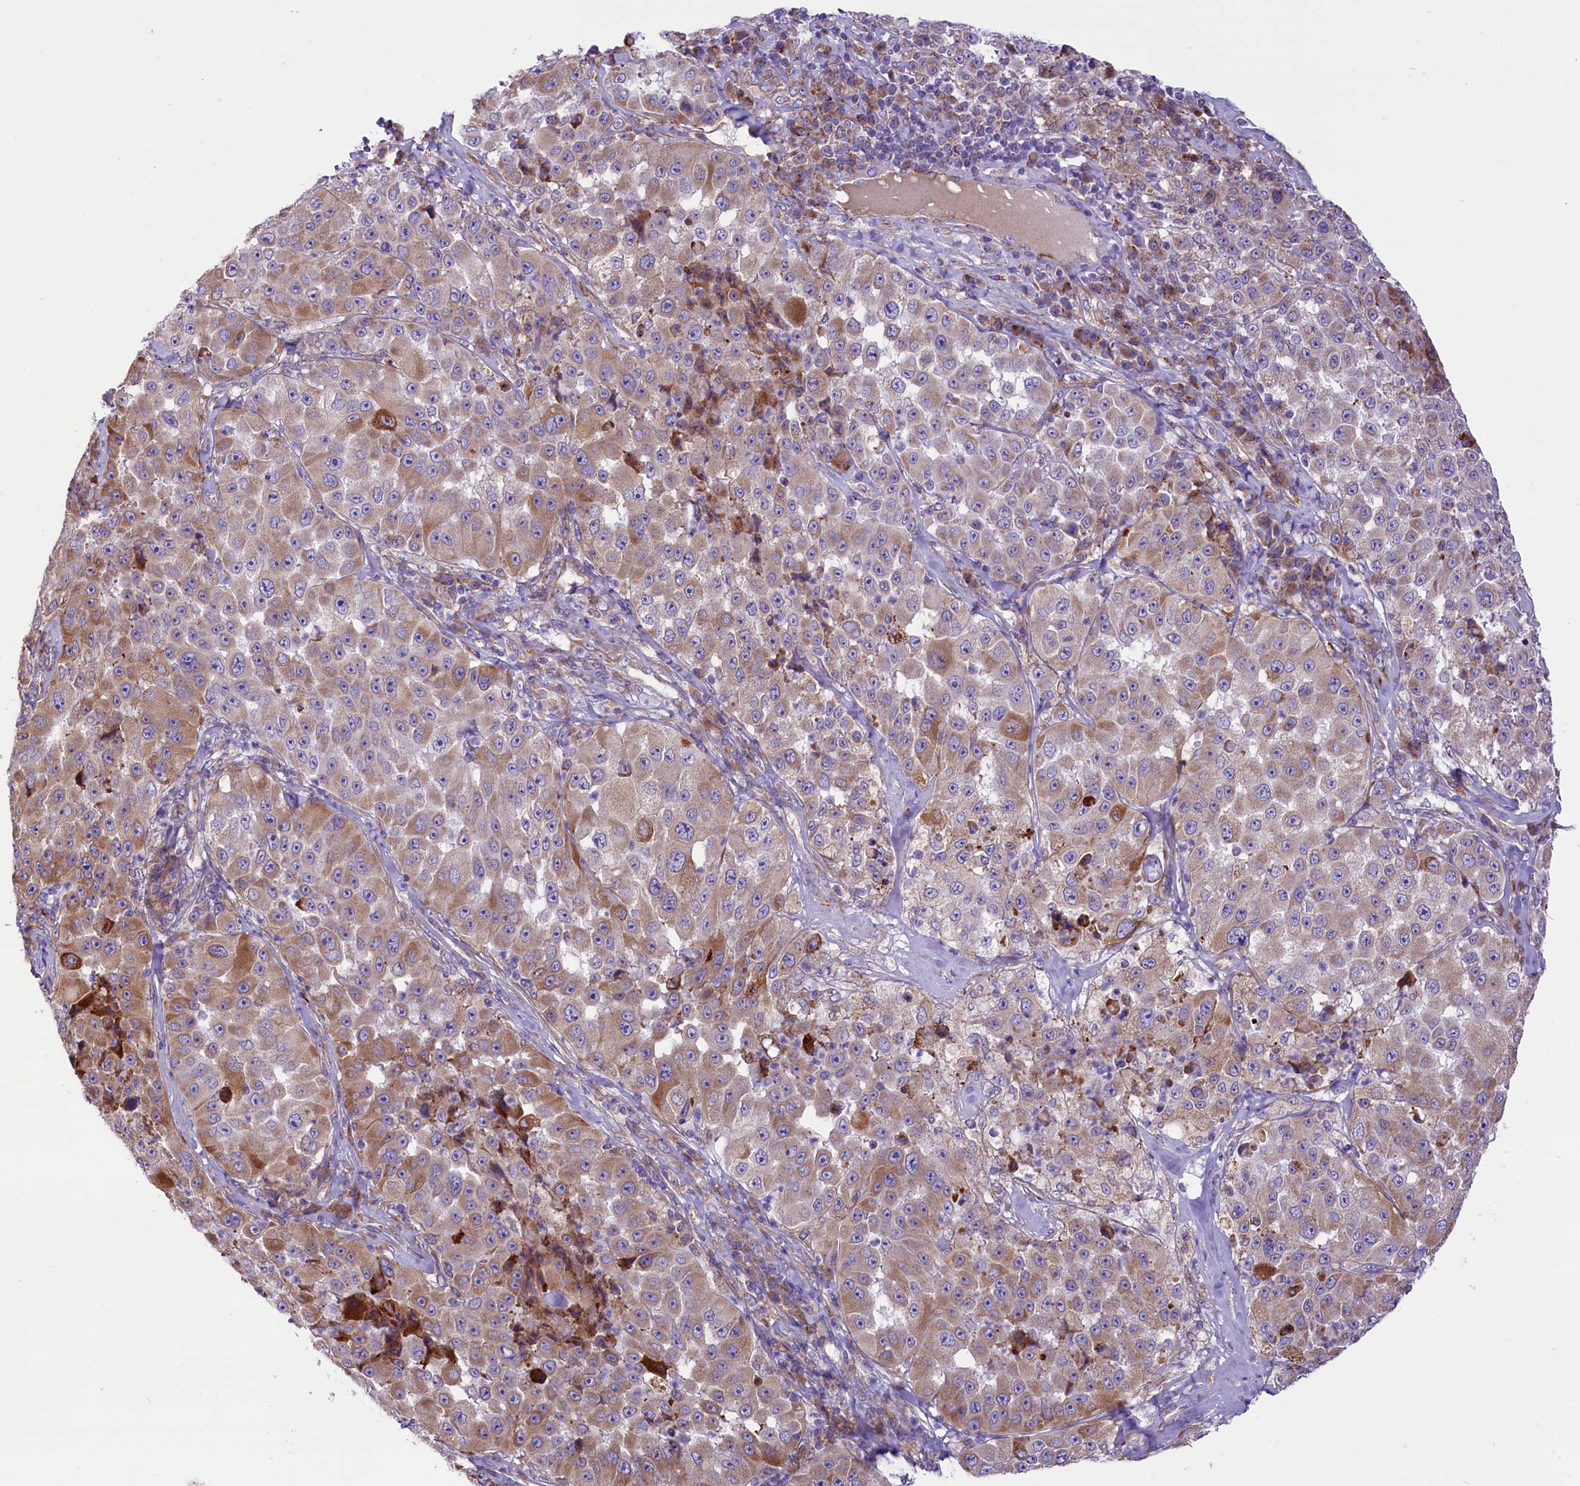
{"staining": {"intensity": "moderate", "quantity": ">75%", "location": "cytoplasmic/membranous"}, "tissue": "melanoma", "cell_type": "Tumor cells", "image_type": "cancer", "snomed": [{"axis": "morphology", "description": "Malignant melanoma, Metastatic site"}, {"axis": "topography", "description": "Lymph node"}], "caption": "Moderate cytoplasmic/membranous staining for a protein is identified in about >75% of tumor cells of malignant melanoma (metastatic site) using immunohistochemistry (IHC).", "gene": "PTPRU", "patient": {"sex": "male", "age": 62}}